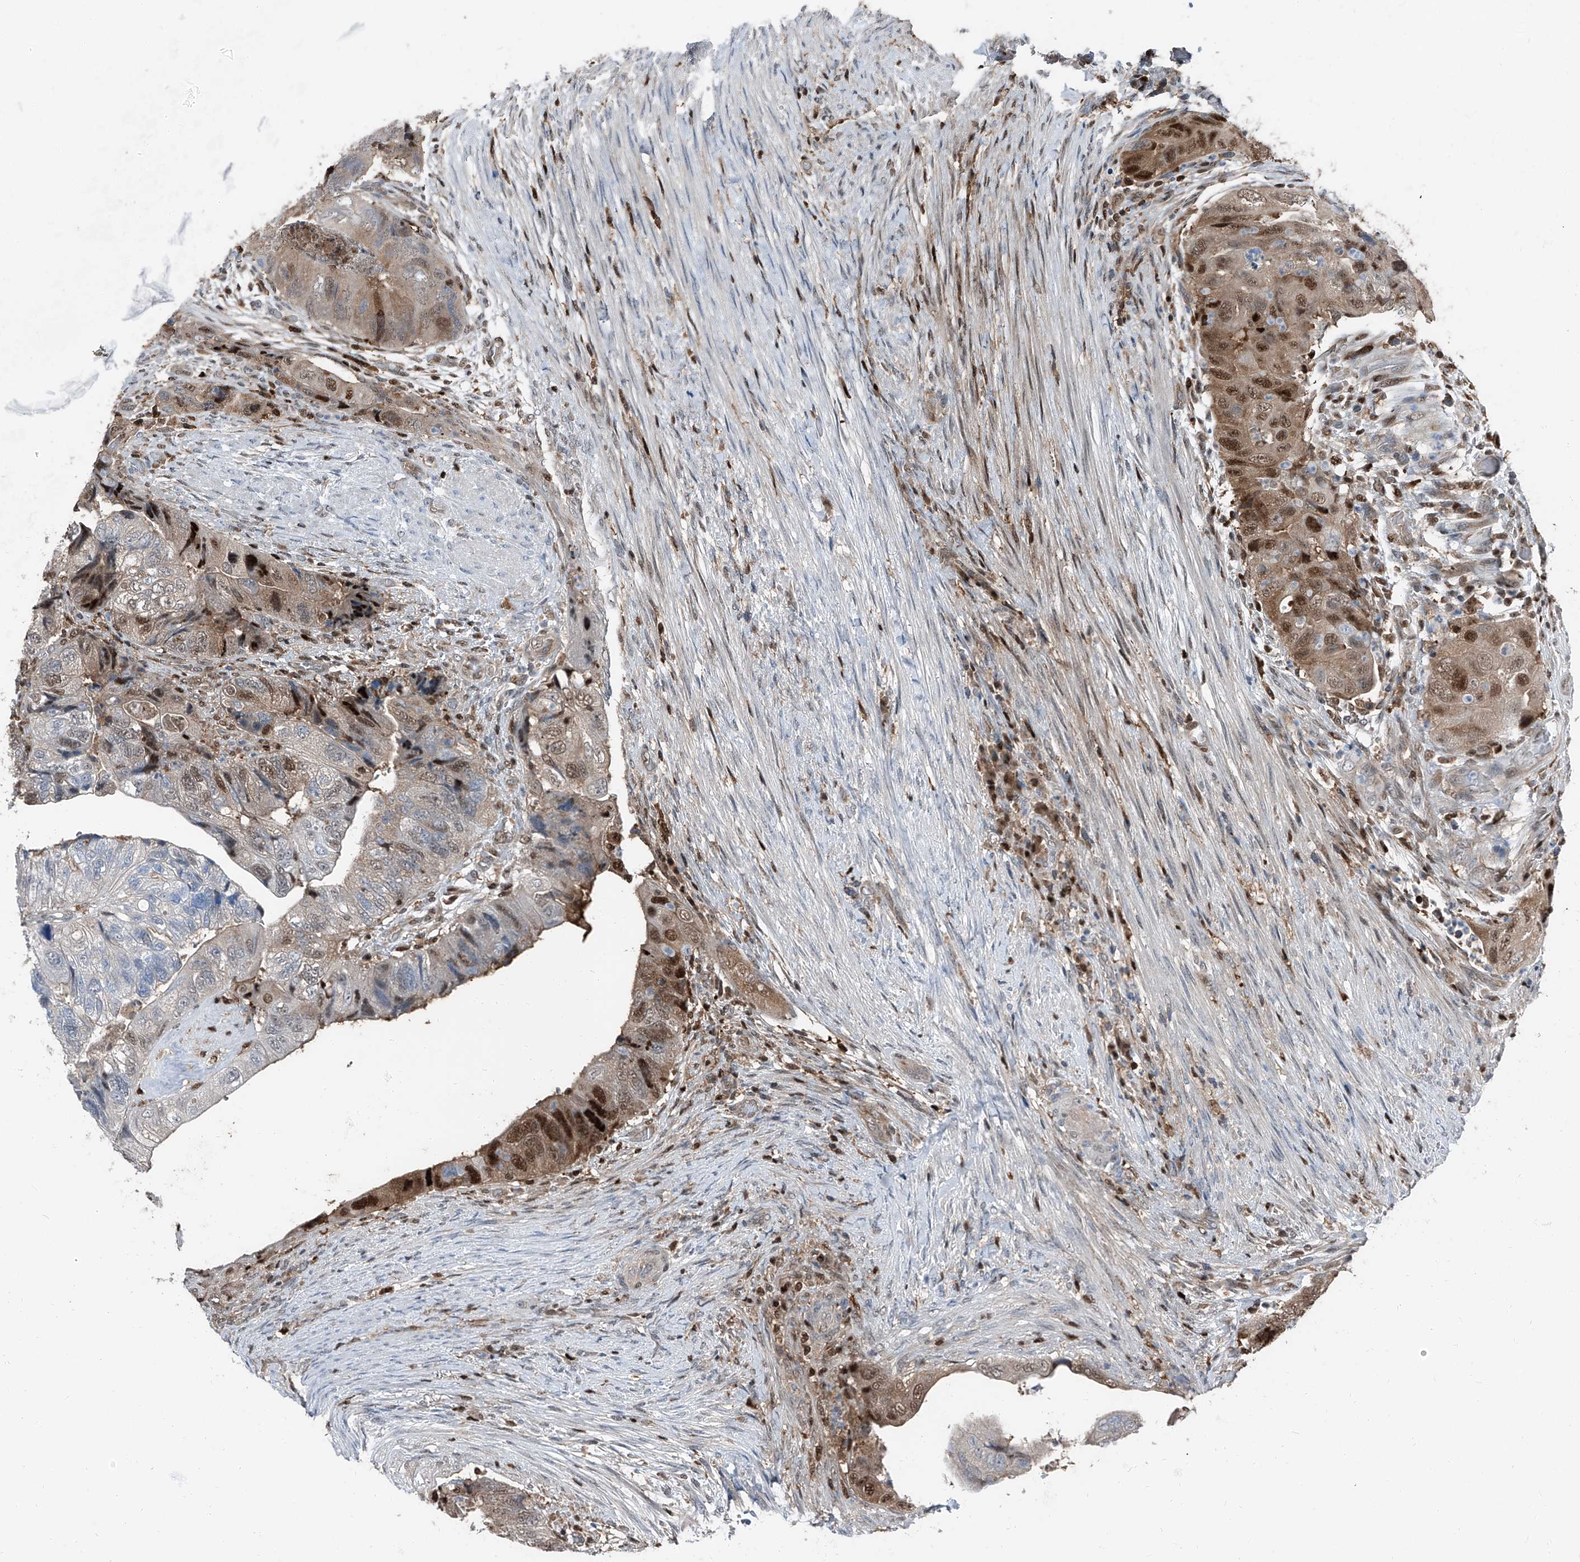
{"staining": {"intensity": "moderate", "quantity": "<25%", "location": "nuclear"}, "tissue": "colorectal cancer", "cell_type": "Tumor cells", "image_type": "cancer", "snomed": [{"axis": "morphology", "description": "Adenocarcinoma, NOS"}, {"axis": "topography", "description": "Rectum"}], "caption": "IHC of adenocarcinoma (colorectal) exhibits low levels of moderate nuclear positivity in approximately <25% of tumor cells. (DAB IHC, brown staining for protein, blue staining for nuclei).", "gene": "PSMB10", "patient": {"sex": "male", "age": 63}}